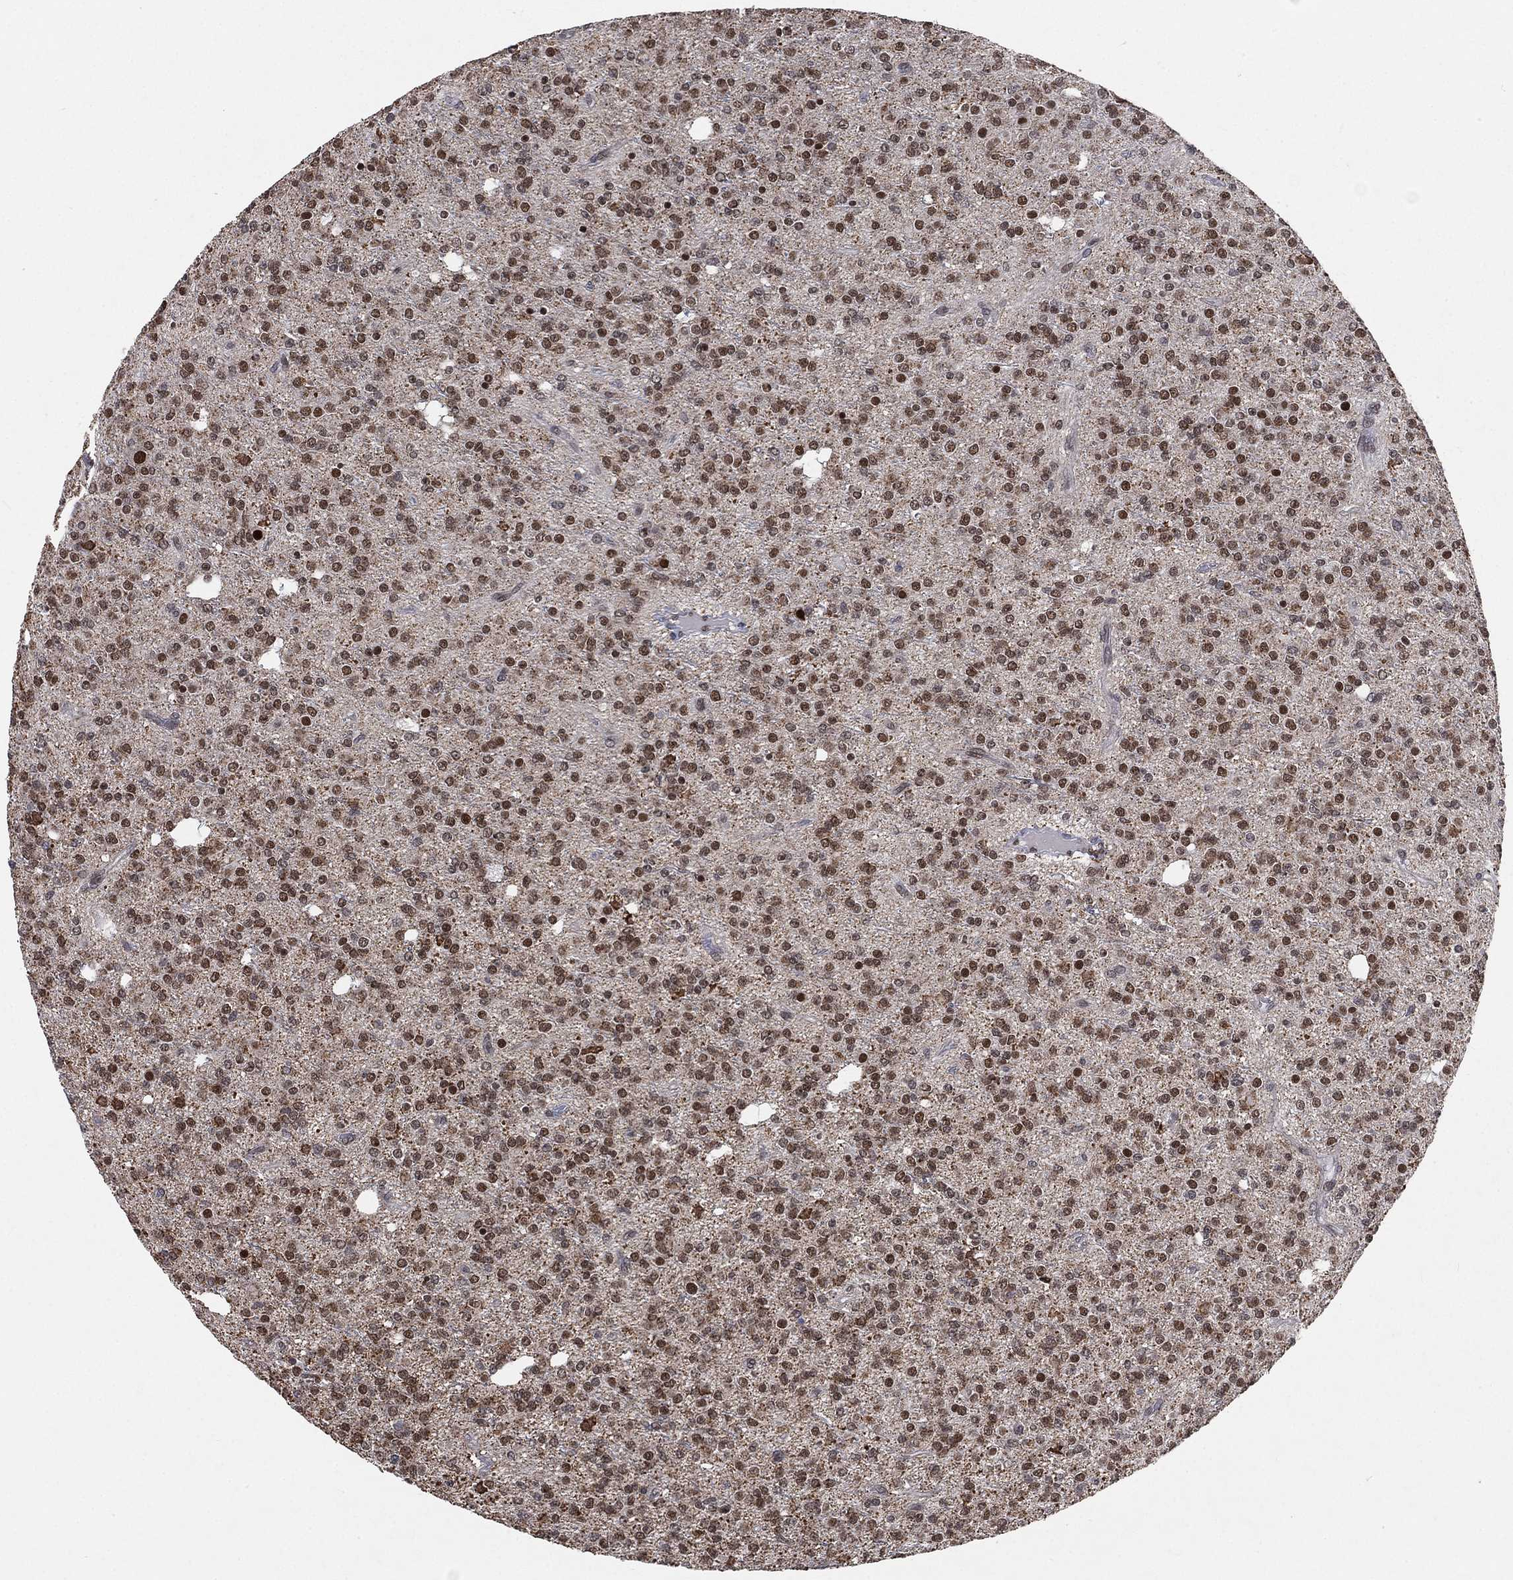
{"staining": {"intensity": "moderate", "quantity": ">75%", "location": "nuclear"}, "tissue": "glioma", "cell_type": "Tumor cells", "image_type": "cancer", "snomed": [{"axis": "morphology", "description": "Glioma, malignant, Low grade"}, {"axis": "topography", "description": "Brain"}], "caption": "Malignant glioma (low-grade) stained for a protein shows moderate nuclear positivity in tumor cells.", "gene": "YLPM1", "patient": {"sex": "male", "age": 27}}